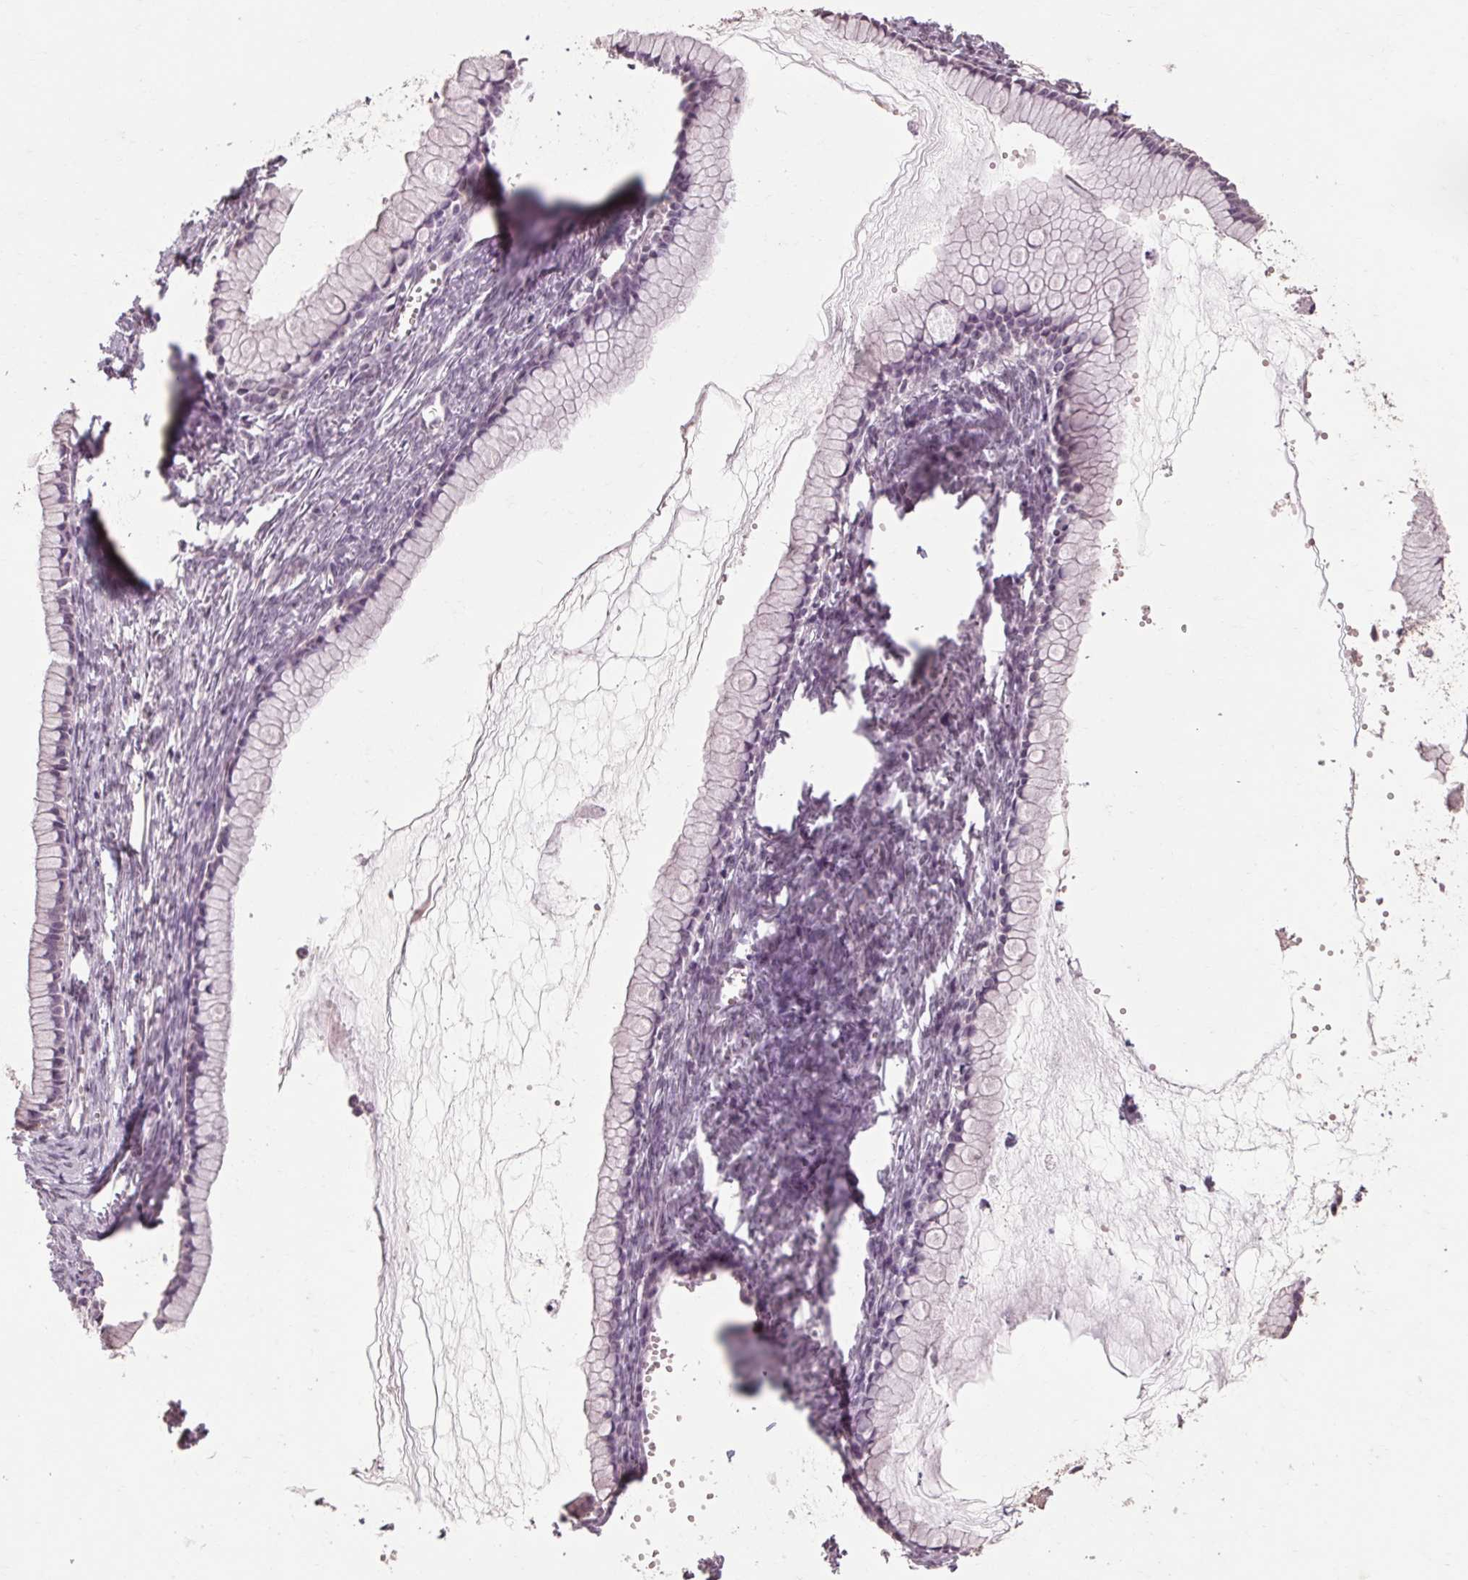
{"staining": {"intensity": "negative", "quantity": "none", "location": "none"}, "tissue": "ovarian cancer", "cell_type": "Tumor cells", "image_type": "cancer", "snomed": [{"axis": "morphology", "description": "Cystadenocarcinoma, mucinous, NOS"}, {"axis": "topography", "description": "Ovary"}], "caption": "A high-resolution histopathology image shows immunohistochemistry (IHC) staining of ovarian cancer, which displays no significant positivity in tumor cells.", "gene": "POMC", "patient": {"sex": "female", "age": 41}}